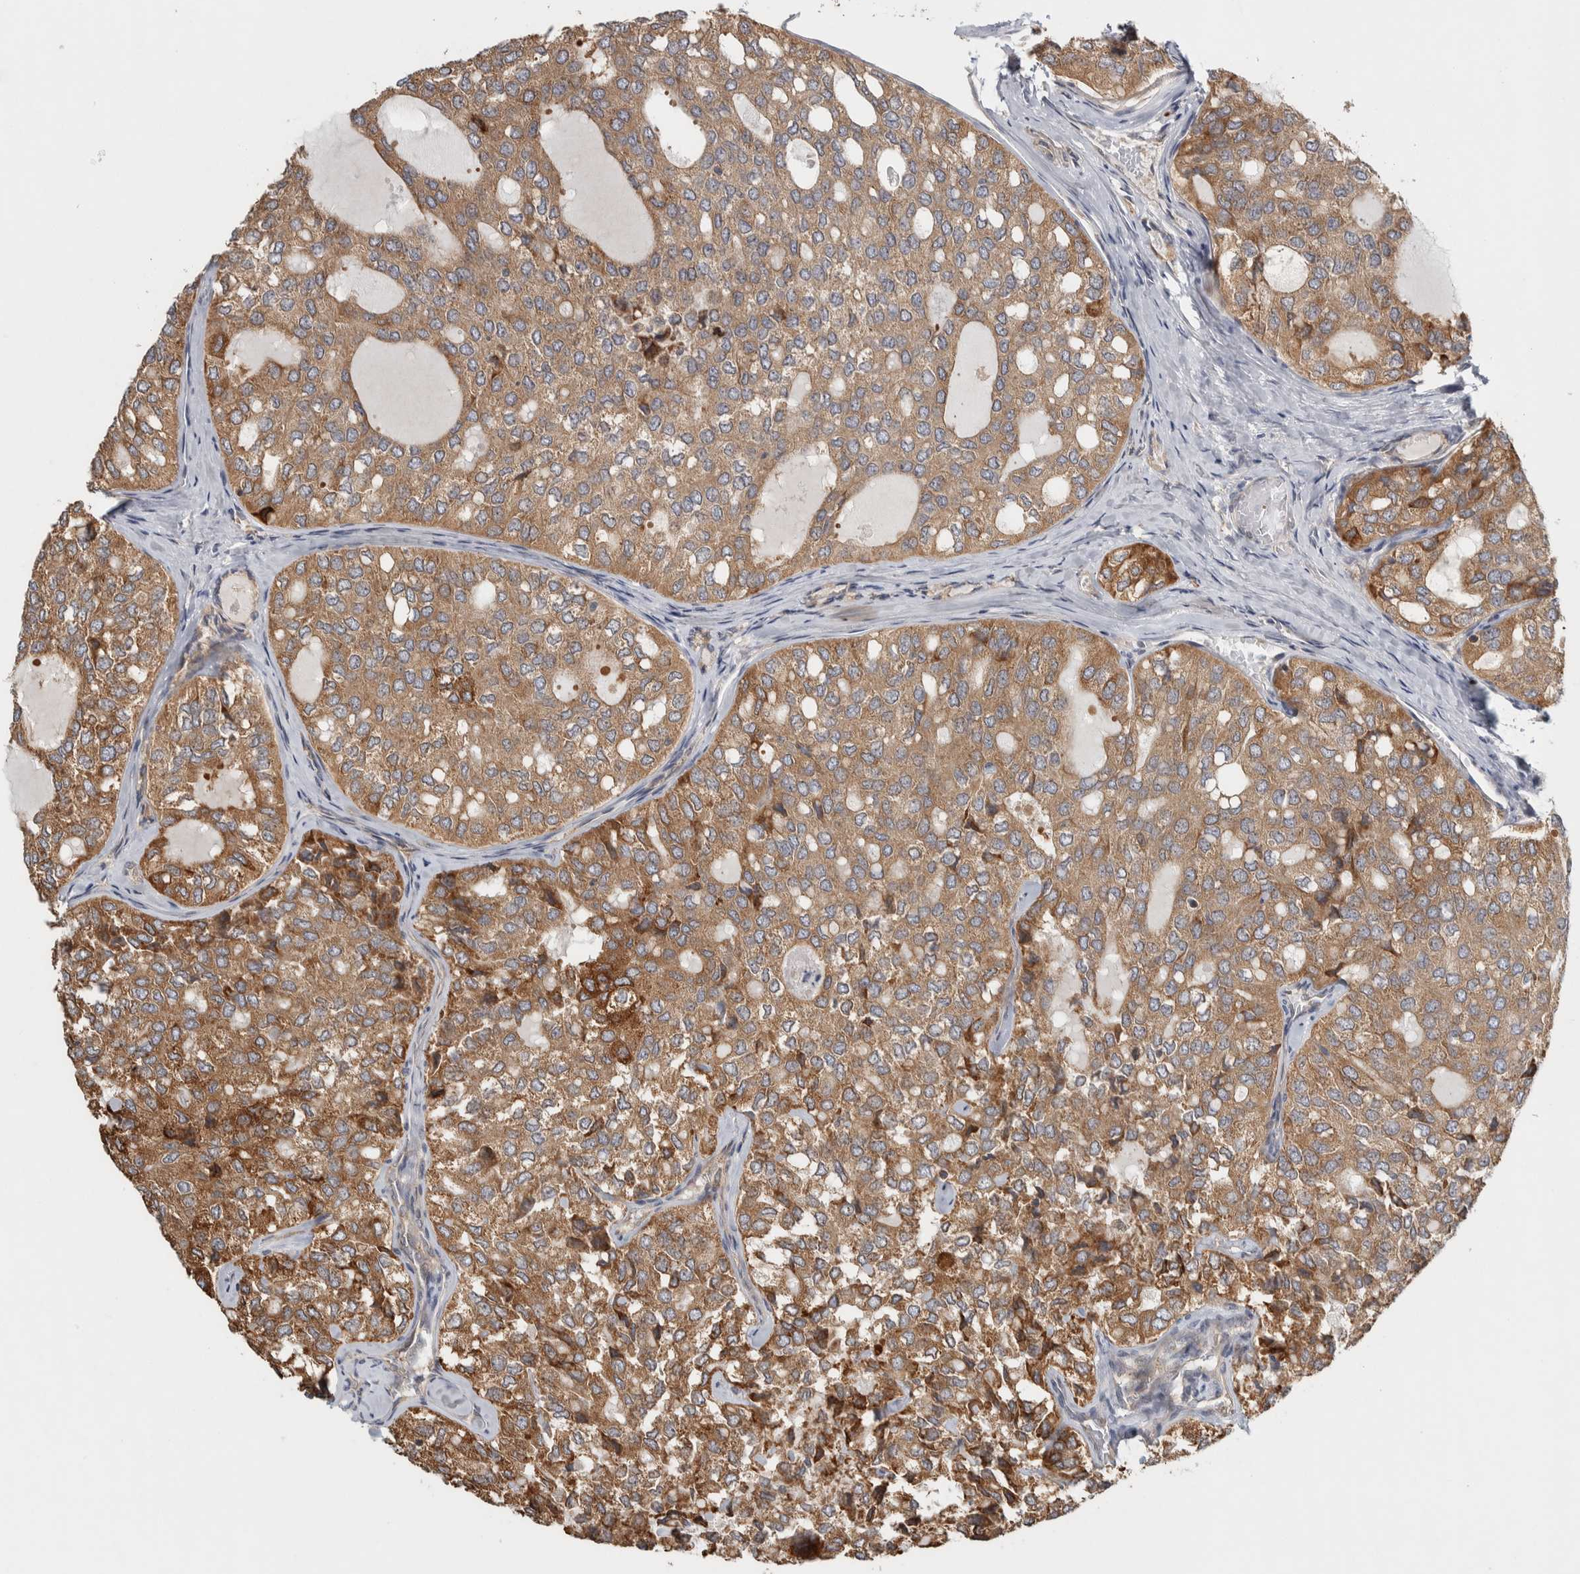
{"staining": {"intensity": "moderate", "quantity": ">75%", "location": "cytoplasmic/membranous"}, "tissue": "thyroid cancer", "cell_type": "Tumor cells", "image_type": "cancer", "snomed": [{"axis": "morphology", "description": "Follicular adenoma carcinoma, NOS"}, {"axis": "topography", "description": "Thyroid gland"}], "caption": "Immunohistochemistry (IHC) (DAB) staining of human thyroid cancer shows moderate cytoplasmic/membranous protein positivity in approximately >75% of tumor cells.", "gene": "TBC1D31", "patient": {"sex": "male", "age": 75}}